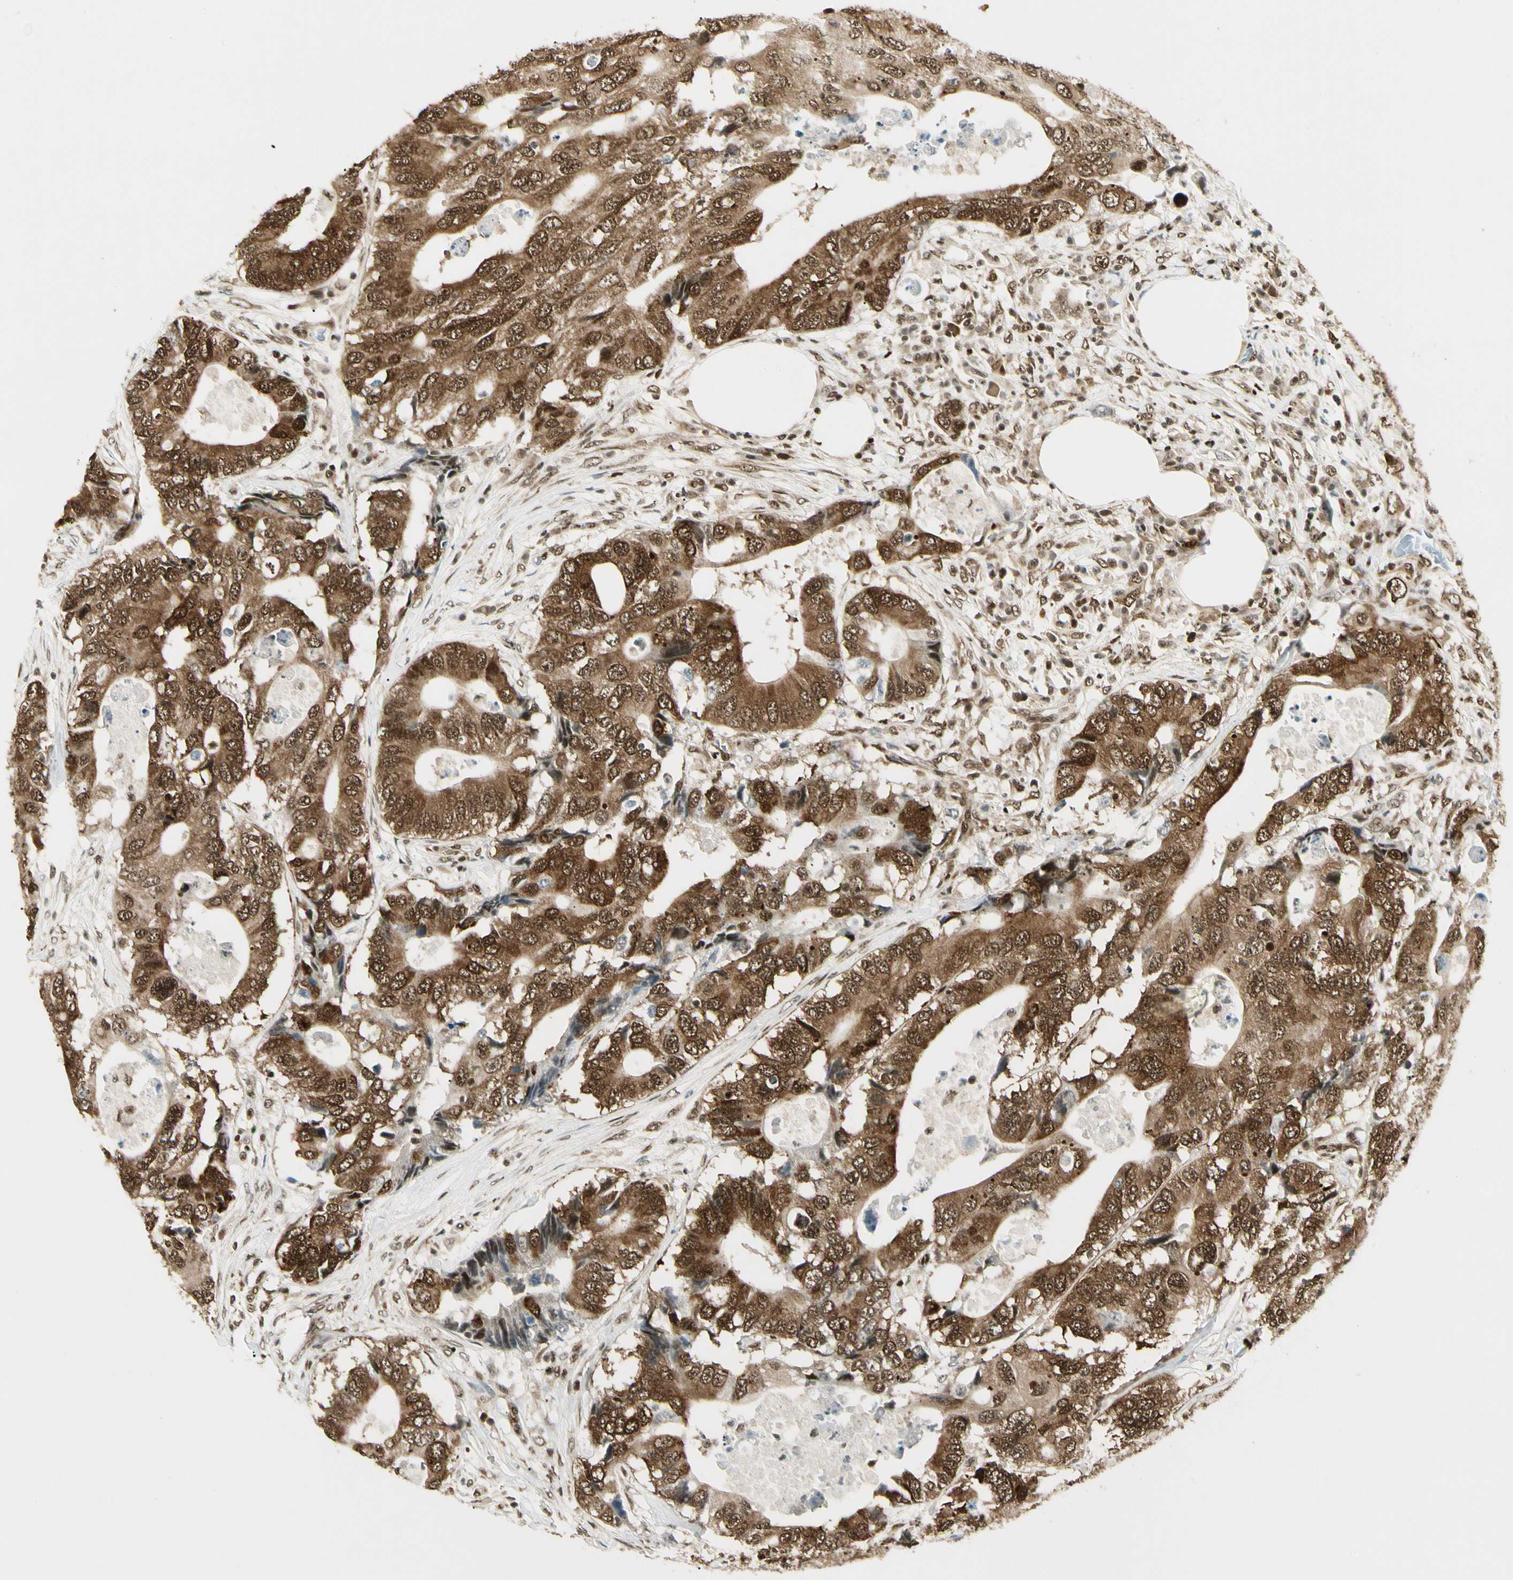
{"staining": {"intensity": "strong", "quantity": ">75%", "location": "cytoplasmic/membranous,nuclear"}, "tissue": "colorectal cancer", "cell_type": "Tumor cells", "image_type": "cancer", "snomed": [{"axis": "morphology", "description": "Adenocarcinoma, NOS"}, {"axis": "topography", "description": "Colon"}], "caption": "Protein staining displays strong cytoplasmic/membranous and nuclear staining in approximately >75% of tumor cells in colorectal adenocarcinoma. (DAB IHC, brown staining for protein, blue staining for nuclei).", "gene": "FUS", "patient": {"sex": "male", "age": 71}}